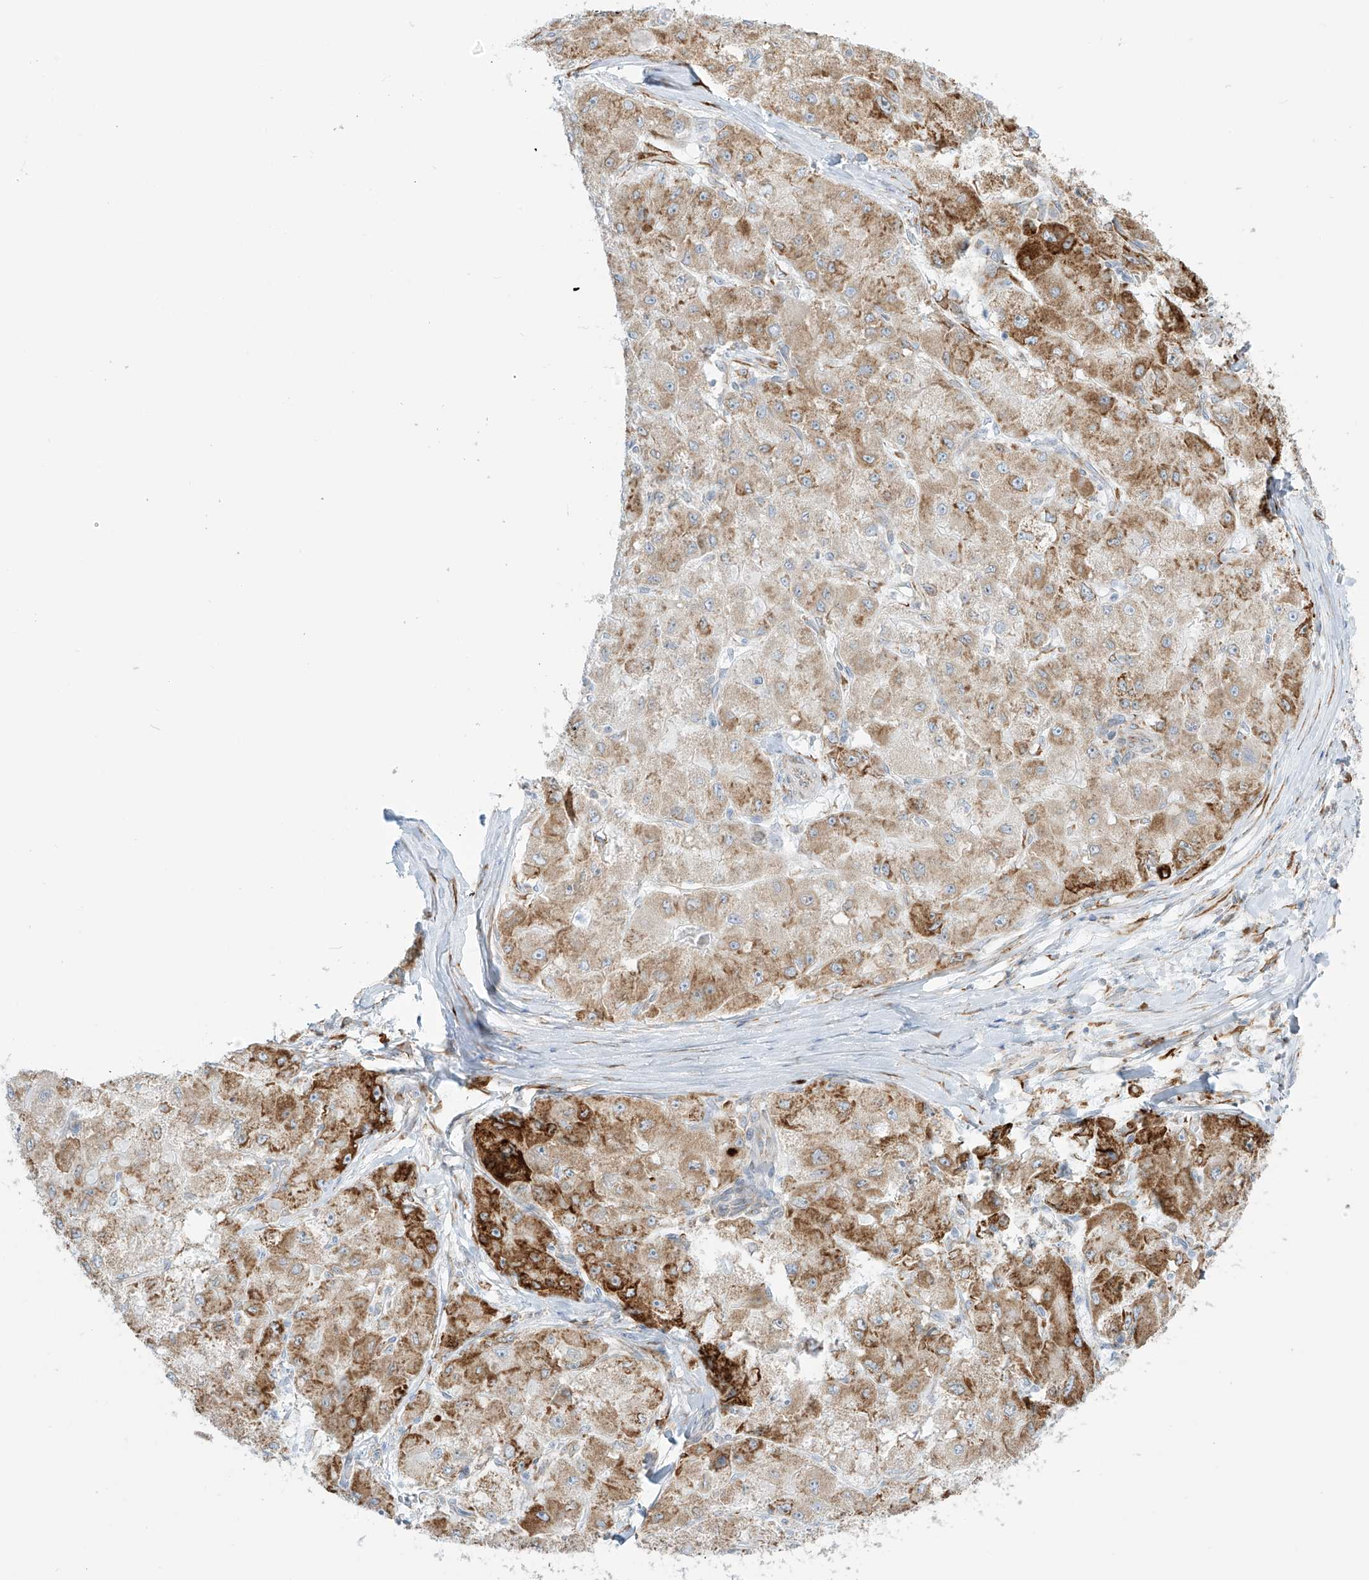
{"staining": {"intensity": "moderate", "quantity": ">75%", "location": "cytoplasmic/membranous"}, "tissue": "liver cancer", "cell_type": "Tumor cells", "image_type": "cancer", "snomed": [{"axis": "morphology", "description": "Carcinoma, Hepatocellular, NOS"}, {"axis": "topography", "description": "Liver"}], "caption": "Liver cancer (hepatocellular carcinoma) stained for a protein (brown) reveals moderate cytoplasmic/membranous positive staining in approximately >75% of tumor cells.", "gene": "LRRC59", "patient": {"sex": "male", "age": 80}}